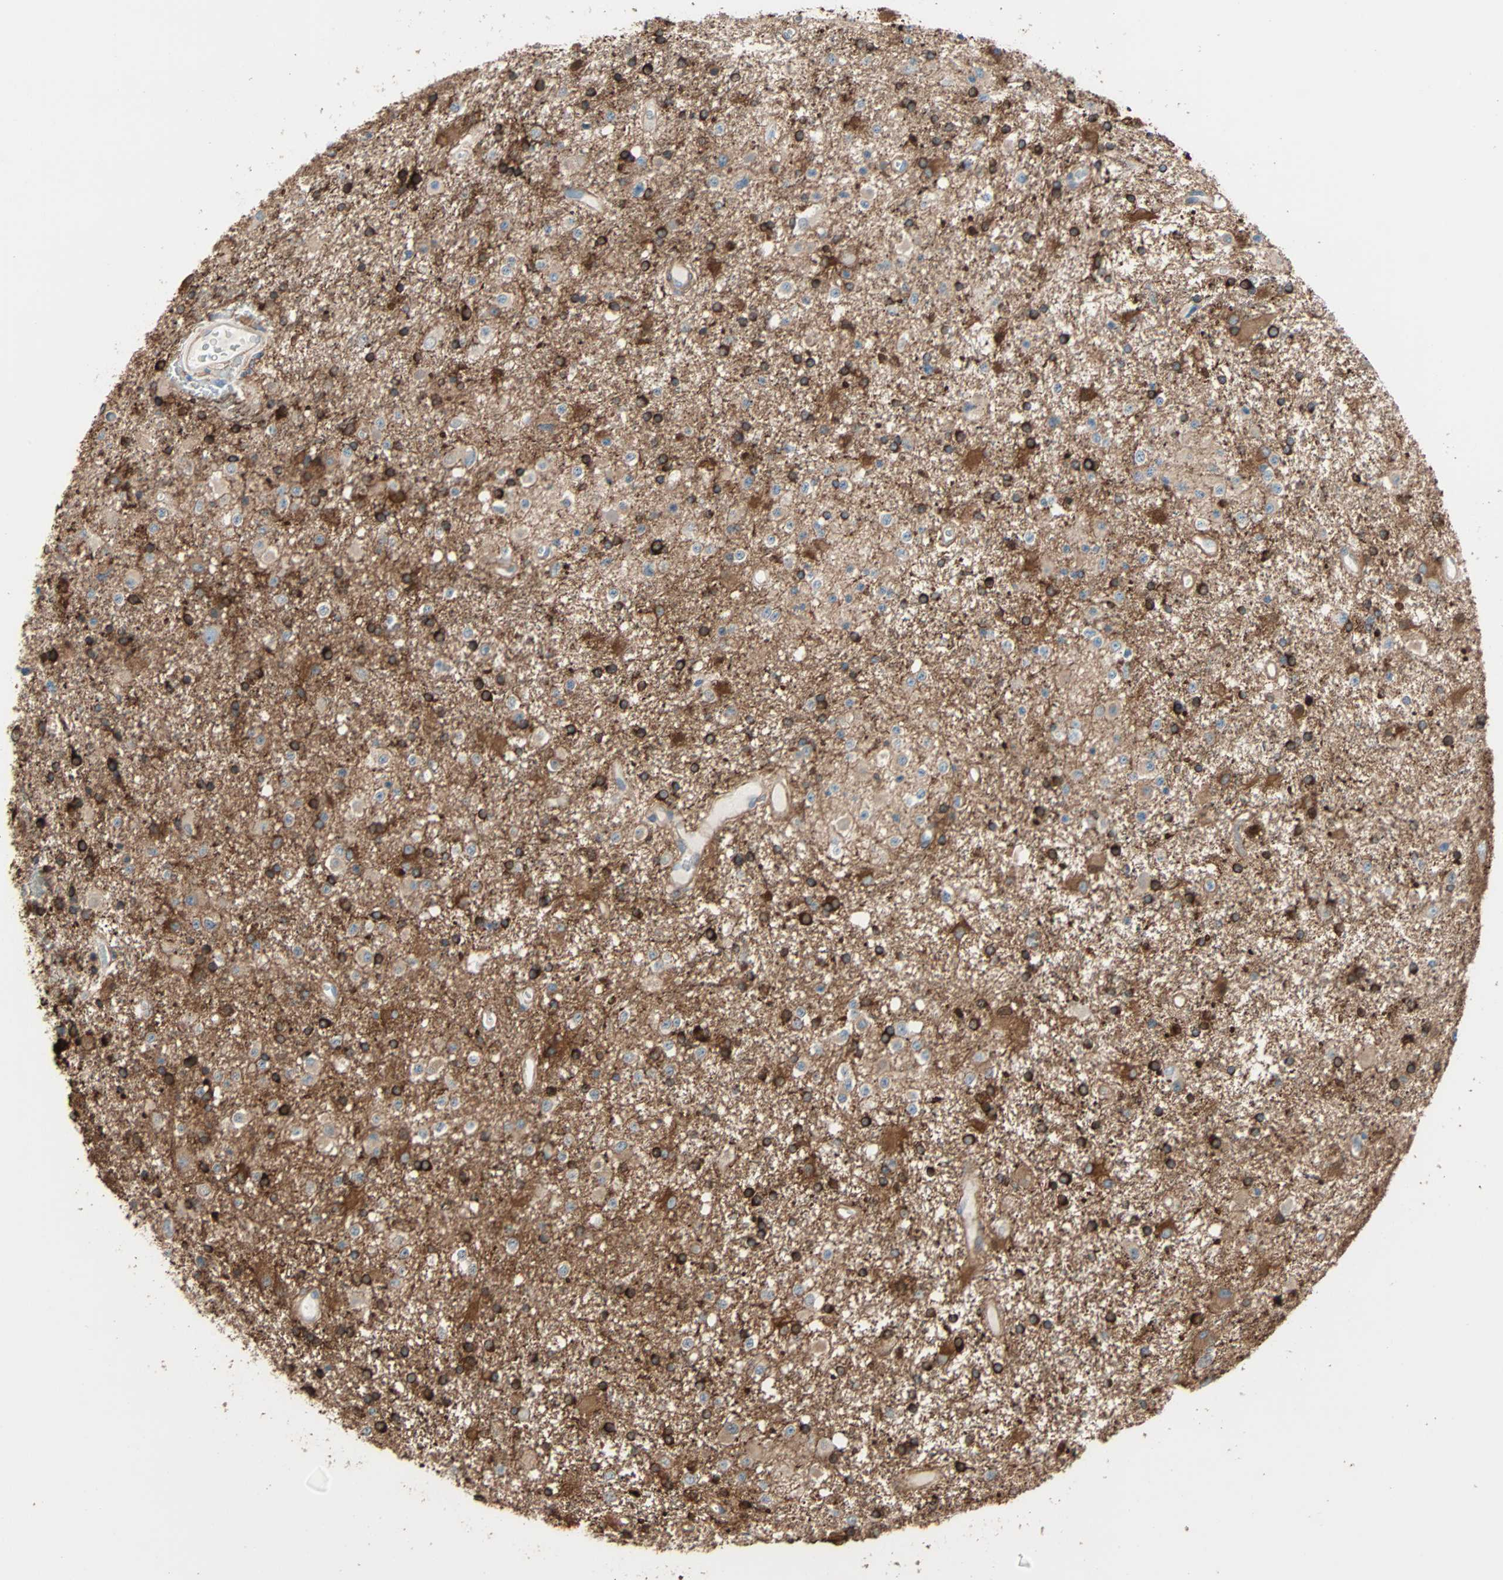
{"staining": {"intensity": "strong", "quantity": ">75%", "location": "cytoplasmic/membranous"}, "tissue": "glioma", "cell_type": "Tumor cells", "image_type": "cancer", "snomed": [{"axis": "morphology", "description": "Glioma, malignant, Low grade"}, {"axis": "topography", "description": "Brain"}], "caption": "Malignant glioma (low-grade) stained with immunohistochemistry (IHC) exhibits strong cytoplasmic/membranous expression in about >75% of tumor cells. Nuclei are stained in blue.", "gene": "EPB41L2", "patient": {"sex": "male", "age": 58}}